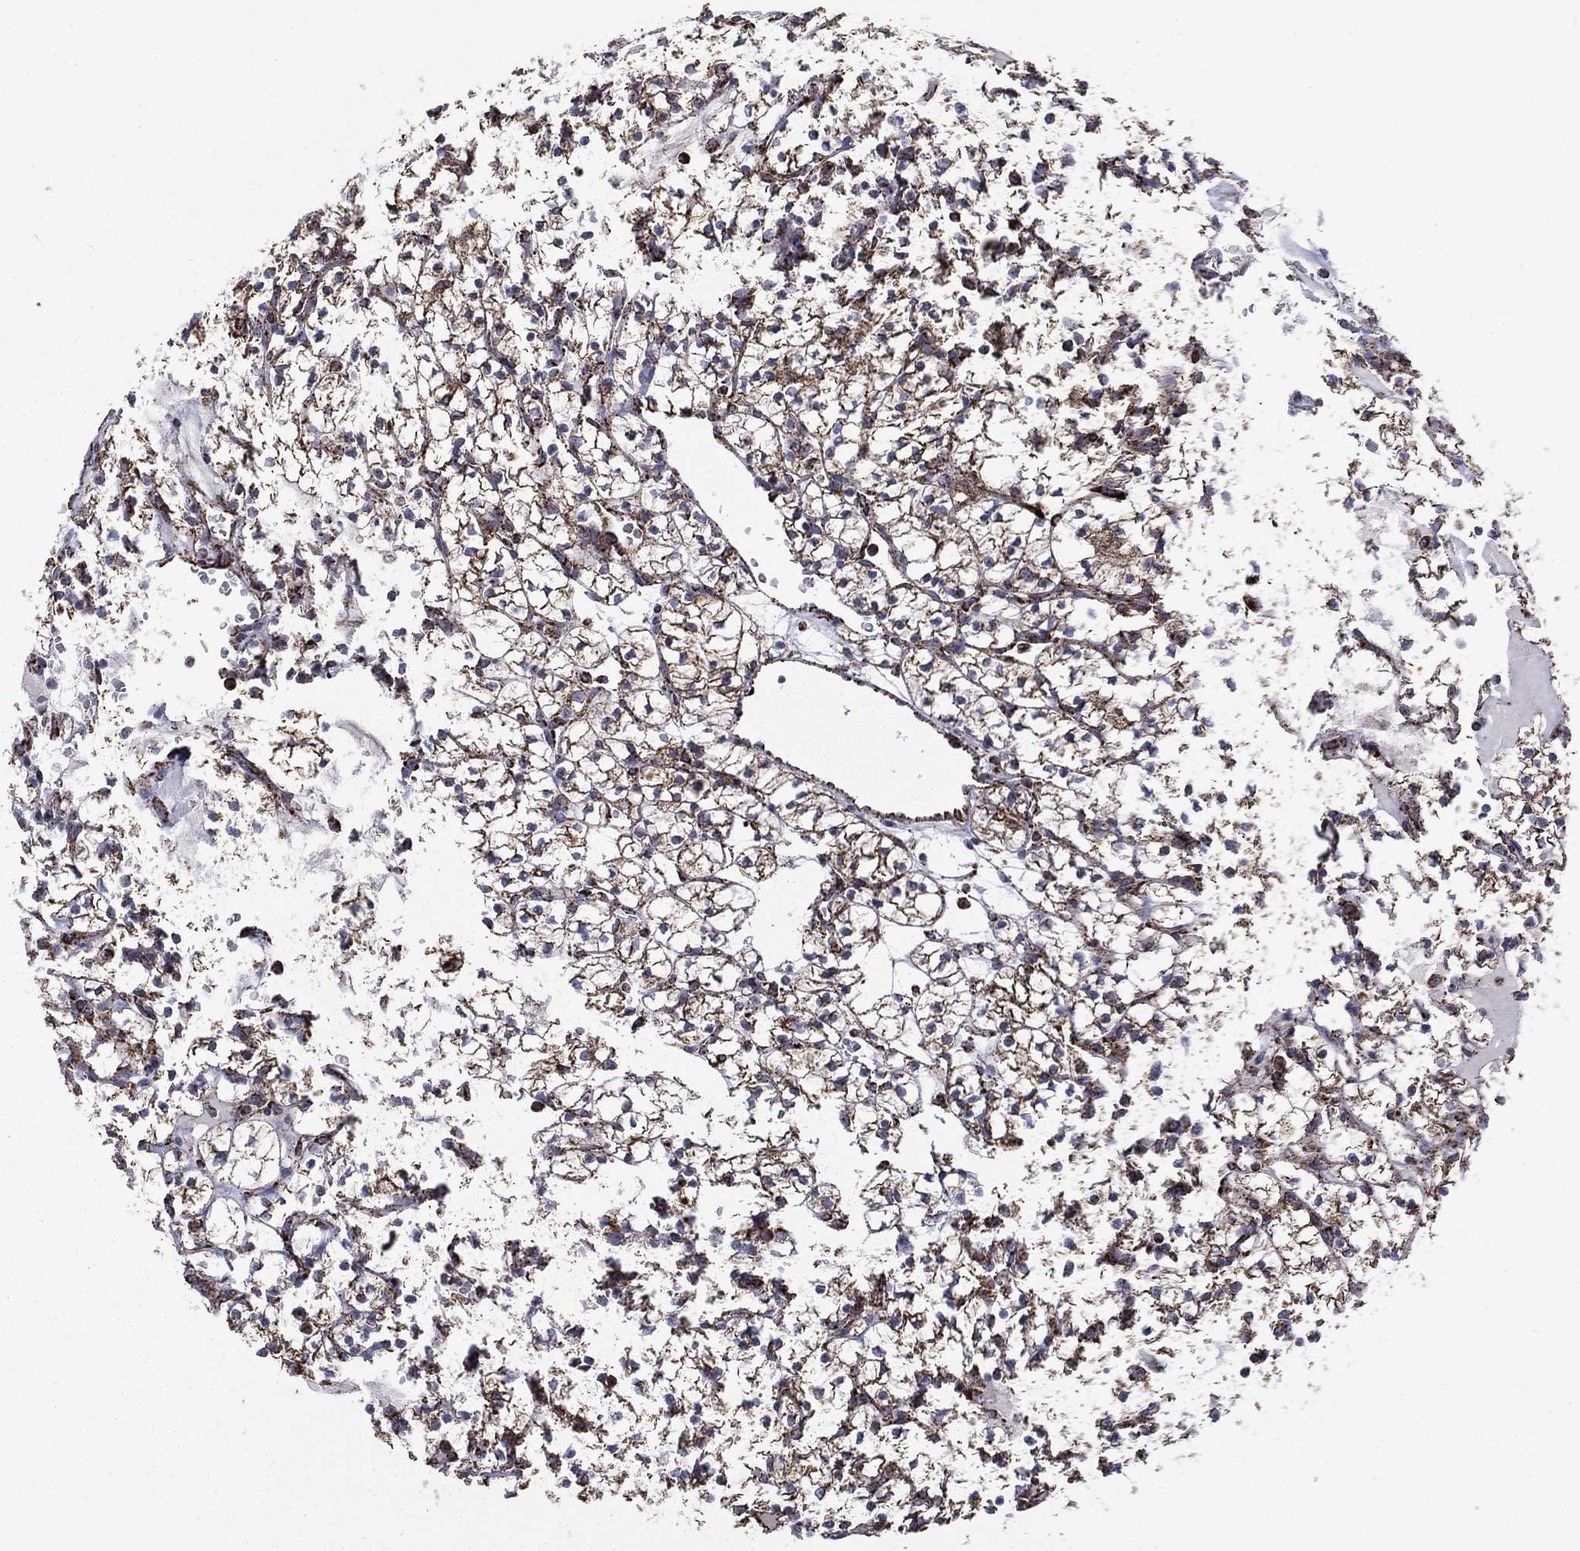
{"staining": {"intensity": "strong", "quantity": ">75%", "location": "cytoplasmic/membranous"}, "tissue": "renal cancer", "cell_type": "Tumor cells", "image_type": "cancer", "snomed": [{"axis": "morphology", "description": "Adenocarcinoma, NOS"}, {"axis": "topography", "description": "Kidney"}], "caption": "Renal cancer was stained to show a protein in brown. There is high levels of strong cytoplasmic/membranous positivity in approximately >75% of tumor cells.", "gene": "GOT2", "patient": {"sex": "female", "age": 89}}